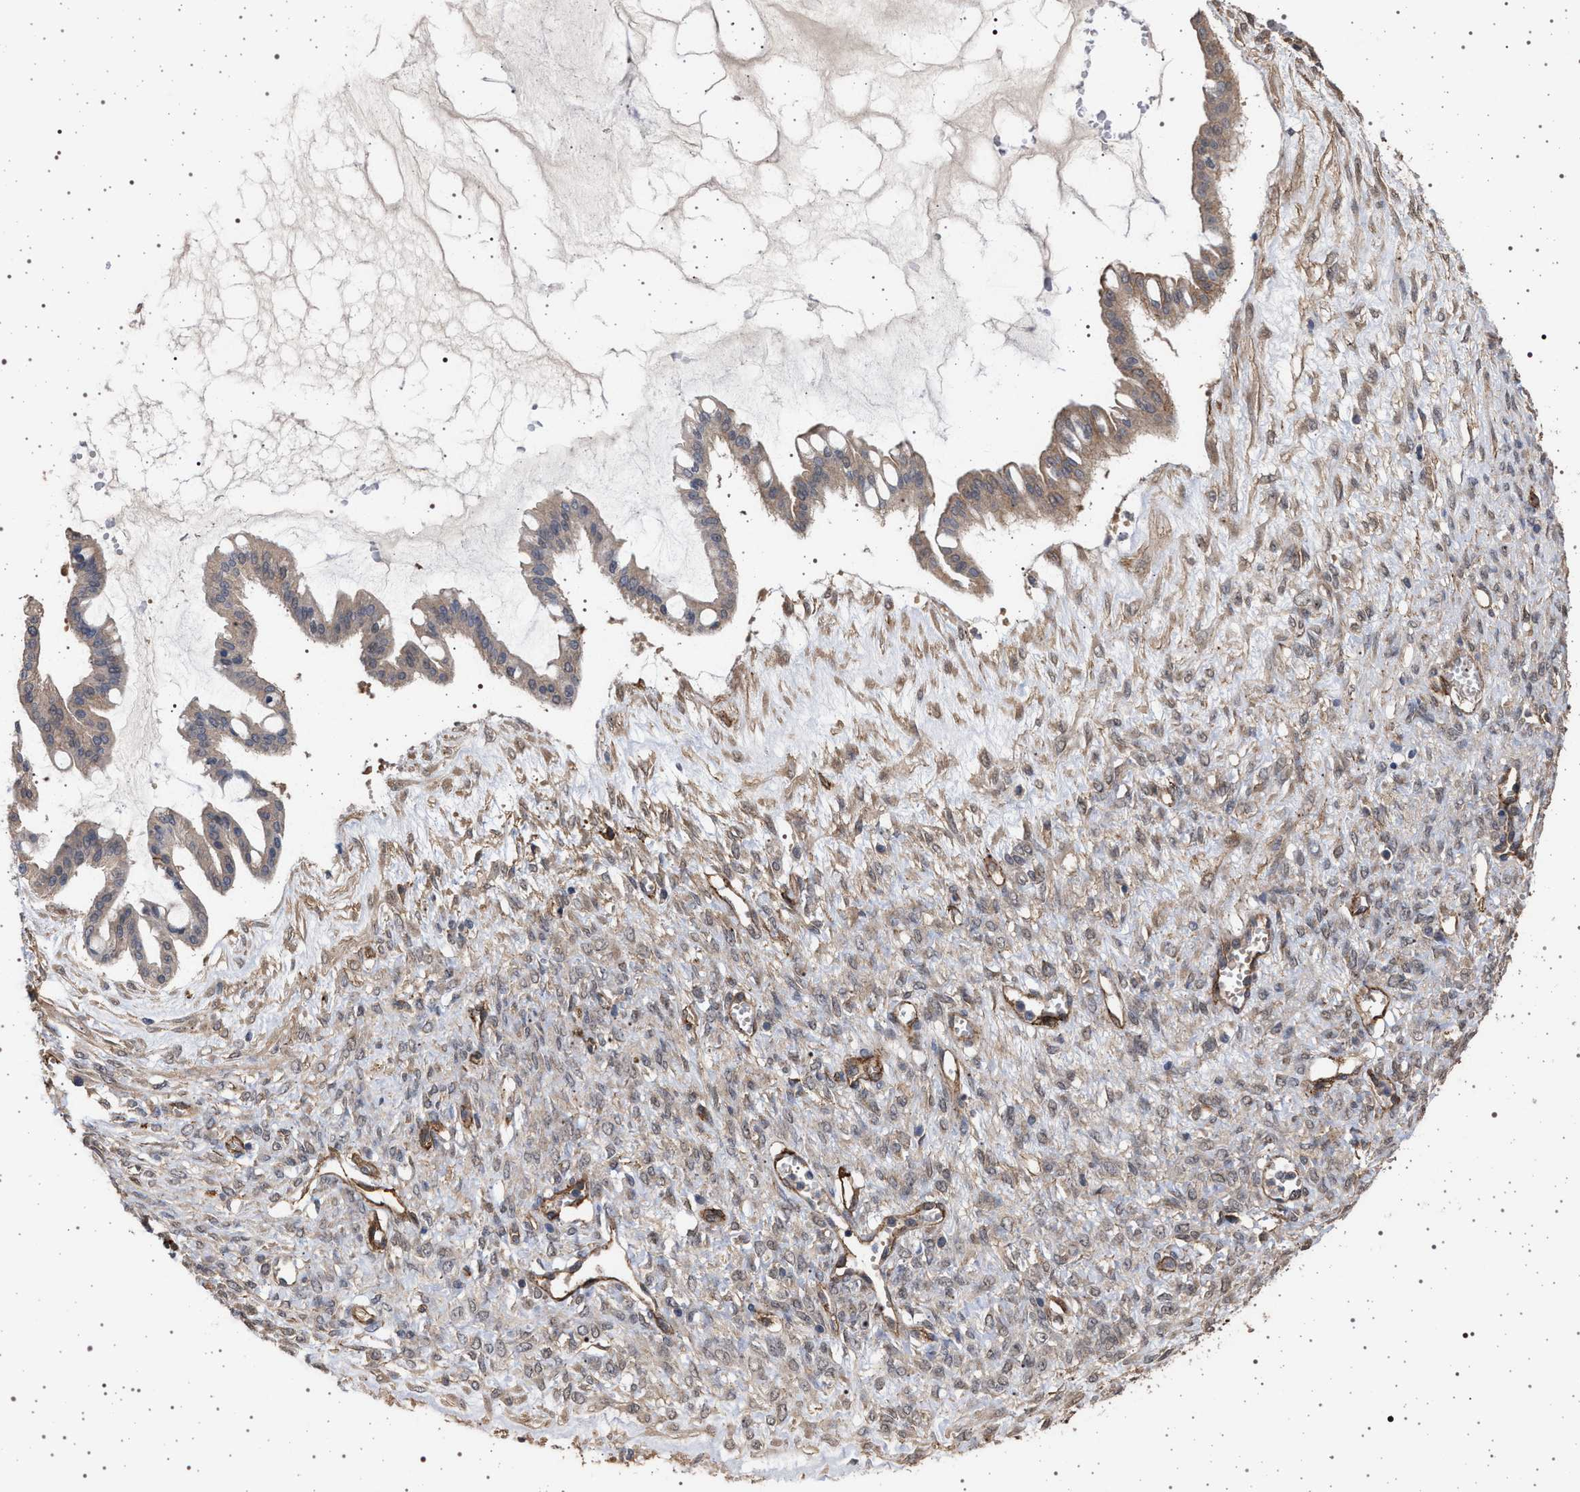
{"staining": {"intensity": "weak", "quantity": ">75%", "location": "cytoplasmic/membranous"}, "tissue": "ovarian cancer", "cell_type": "Tumor cells", "image_type": "cancer", "snomed": [{"axis": "morphology", "description": "Cystadenocarcinoma, mucinous, NOS"}, {"axis": "topography", "description": "Ovary"}], "caption": "Ovarian cancer stained with a protein marker shows weak staining in tumor cells.", "gene": "IFT20", "patient": {"sex": "female", "age": 73}}